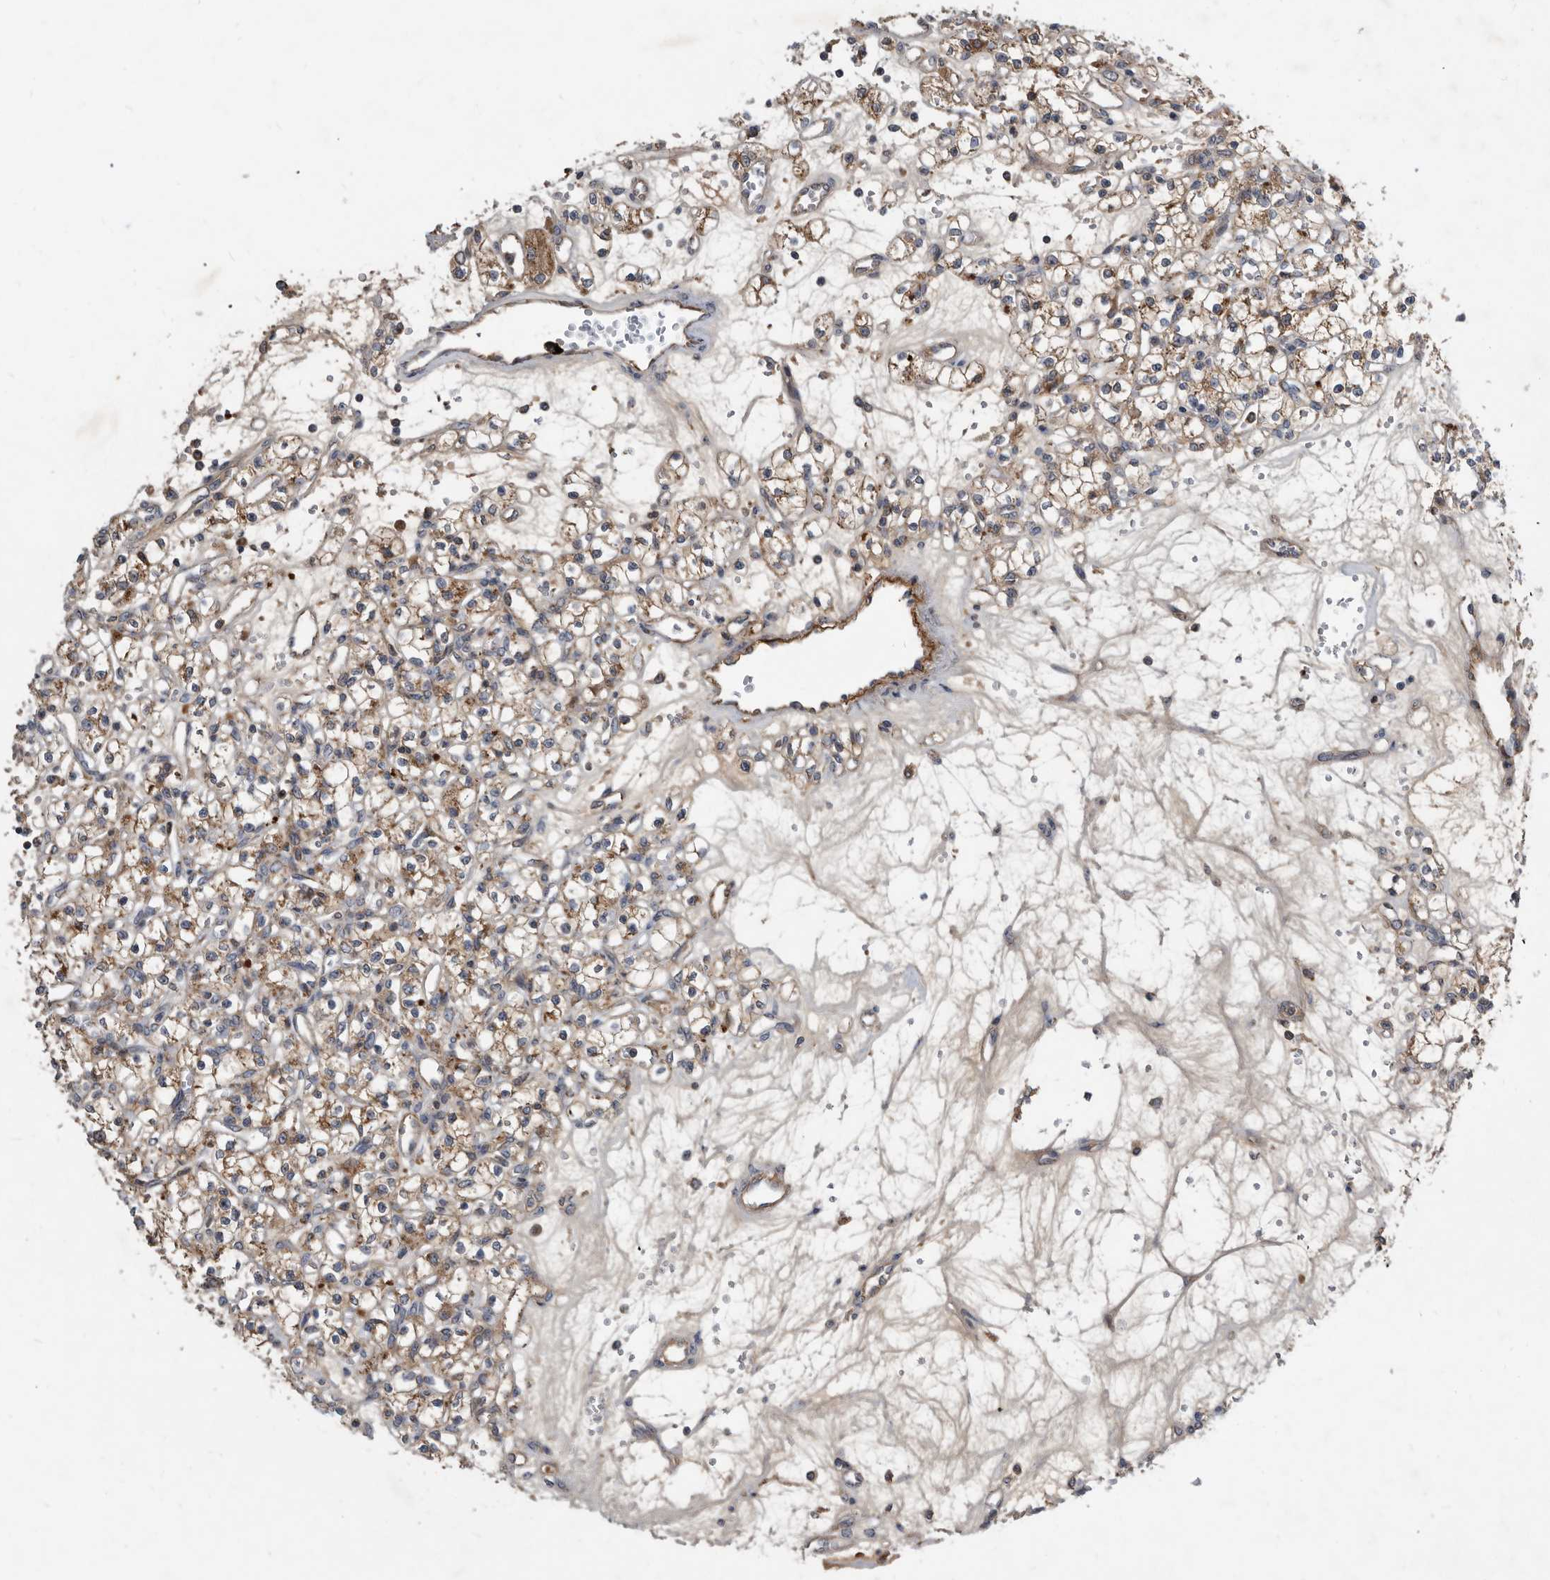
{"staining": {"intensity": "moderate", "quantity": ">75%", "location": "cytoplasmic/membranous"}, "tissue": "renal cancer", "cell_type": "Tumor cells", "image_type": "cancer", "snomed": [{"axis": "morphology", "description": "Adenocarcinoma, NOS"}, {"axis": "topography", "description": "Kidney"}], "caption": "Tumor cells show medium levels of moderate cytoplasmic/membranous positivity in approximately >75% of cells in human renal adenocarcinoma.", "gene": "PI15", "patient": {"sex": "female", "age": 59}}